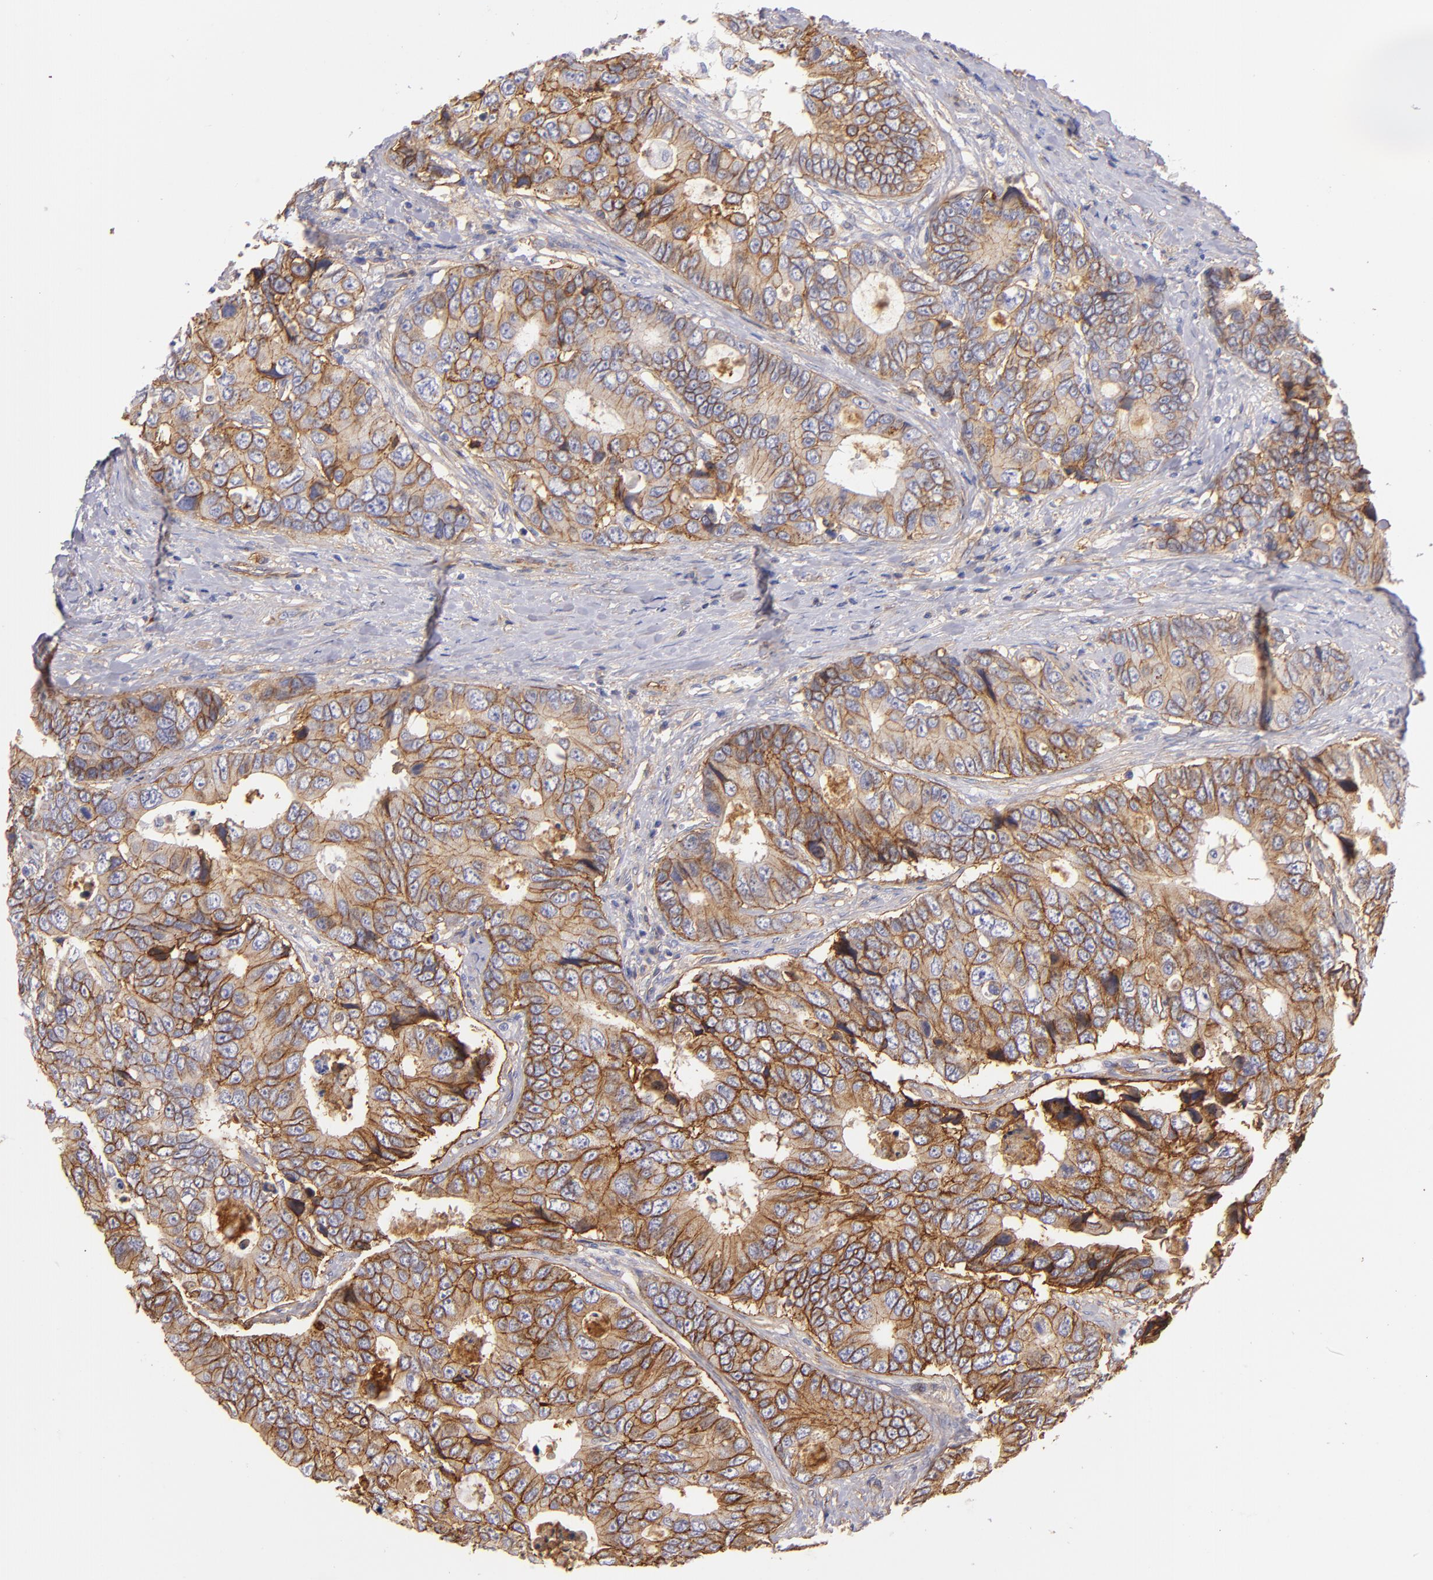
{"staining": {"intensity": "moderate", "quantity": ">75%", "location": "cytoplasmic/membranous"}, "tissue": "colorectal cancer", "cell_type": "Tumor cells", "image_type": "cancer", "snomed": [{"axis": "morphology", "description": "Adenocarcinoma, NOS"}, {"axis": "topography", "description": "Rectum"}], "caption": "This is a micrograph of immunohistochemistry staining of colorectal cancer, which shows moderate positivity in the cytoplasmic/membranous of tumor cells.", "gene": "CD151", "patient": {"sex": "female", "age": 67}}